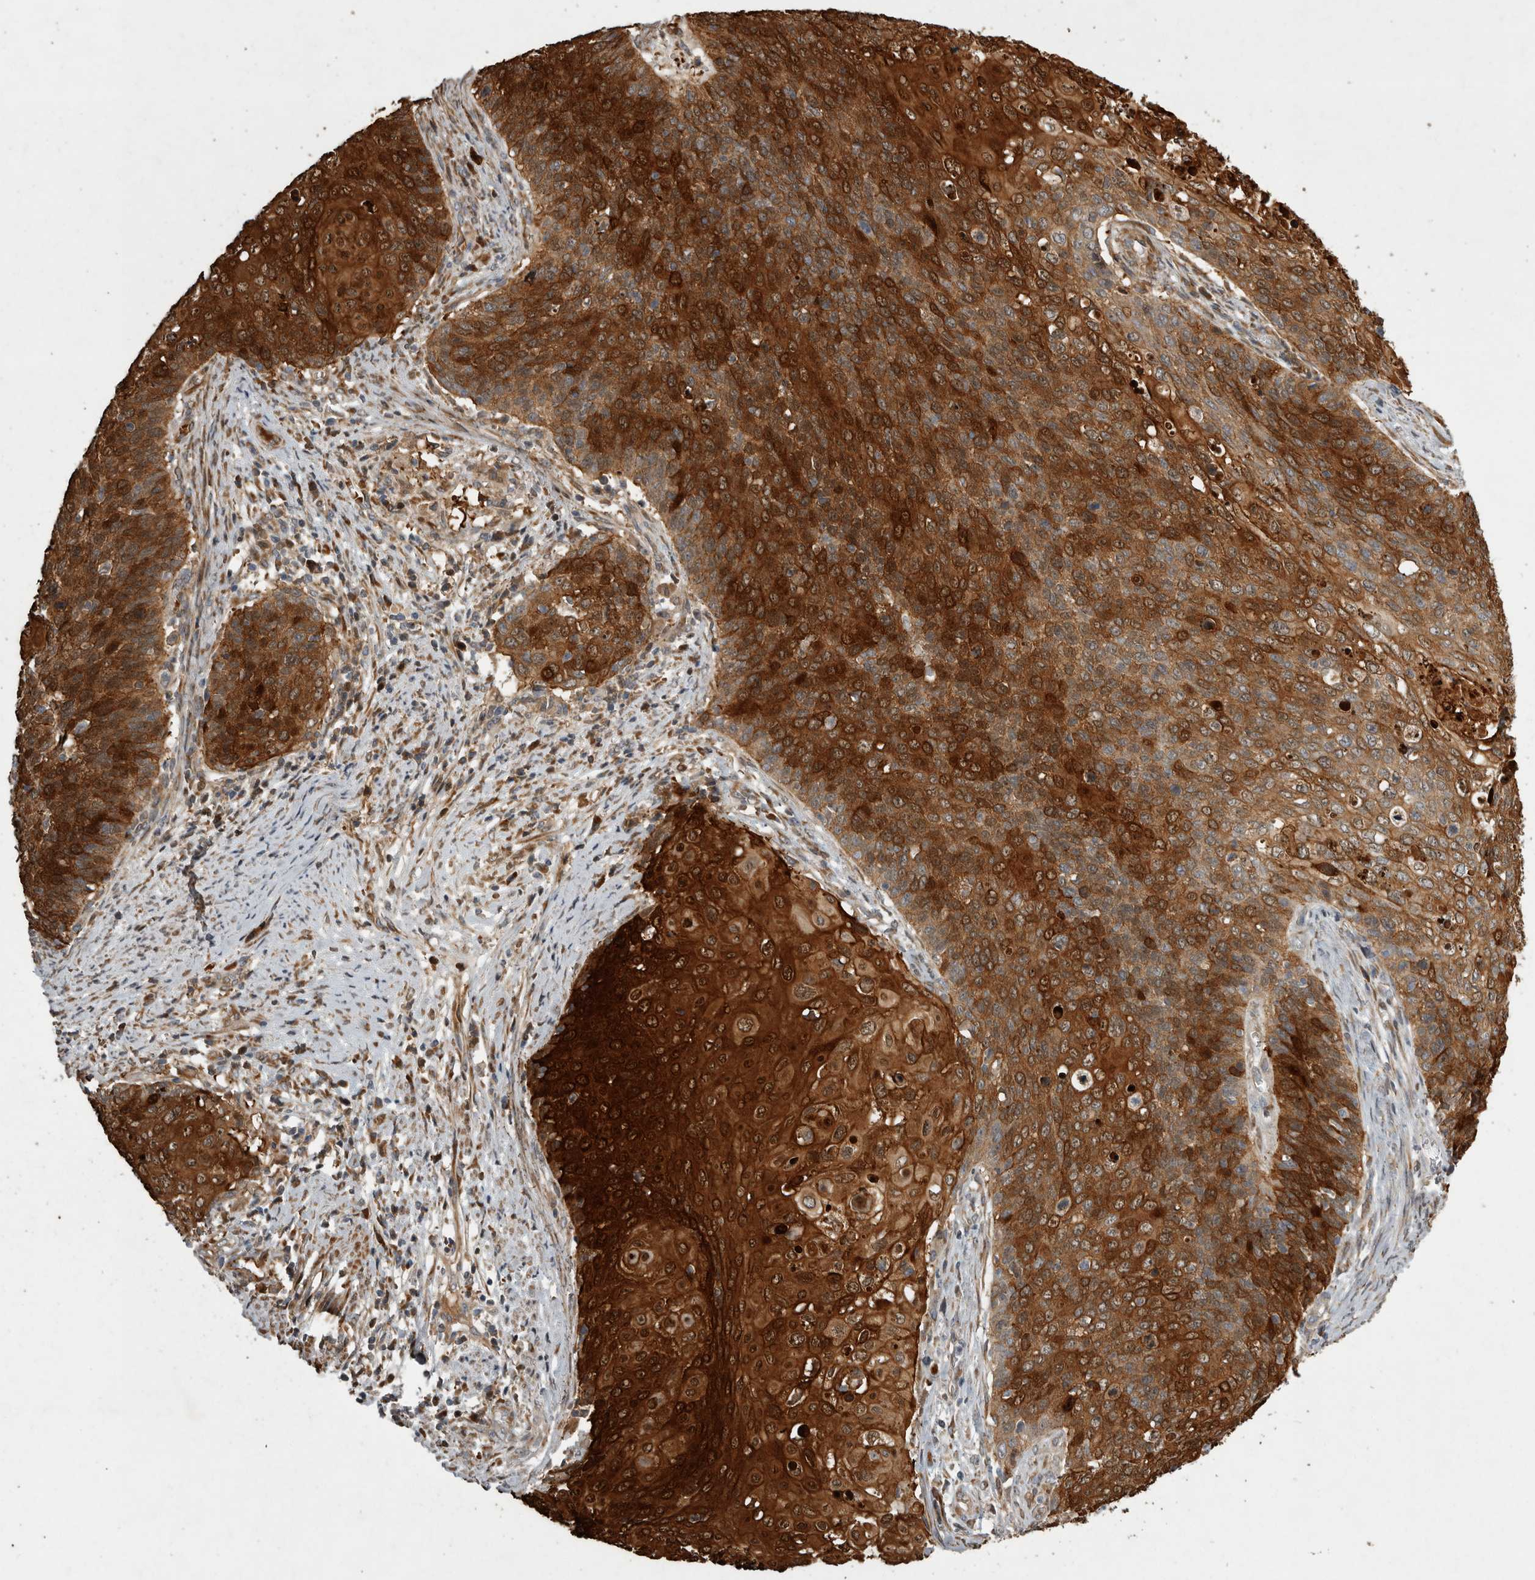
{"staining": {"intensity": "strong", "quantity": ">75%", "location": "cytoplasmic/membranous"}, "tissue": "cervical cancer", "cell_type": "Tumor cells", "image_type": "cancer", "snomed": [{"axis": "morphology", "description": "Squamous cell carcinoma, NOS"}, {"axis": "topography", "description": "Cervix"}], "caption": "Protein expression analysis of cervical squamous cell carcinoma displays strong cytoplasmic/membranous positivity in approximately >75% of tumor cells. (DAB IHC with brightfield microscopy, high magnification).", "gene": "MPDZ", "patient": {"sex": "female", "age": 39}}